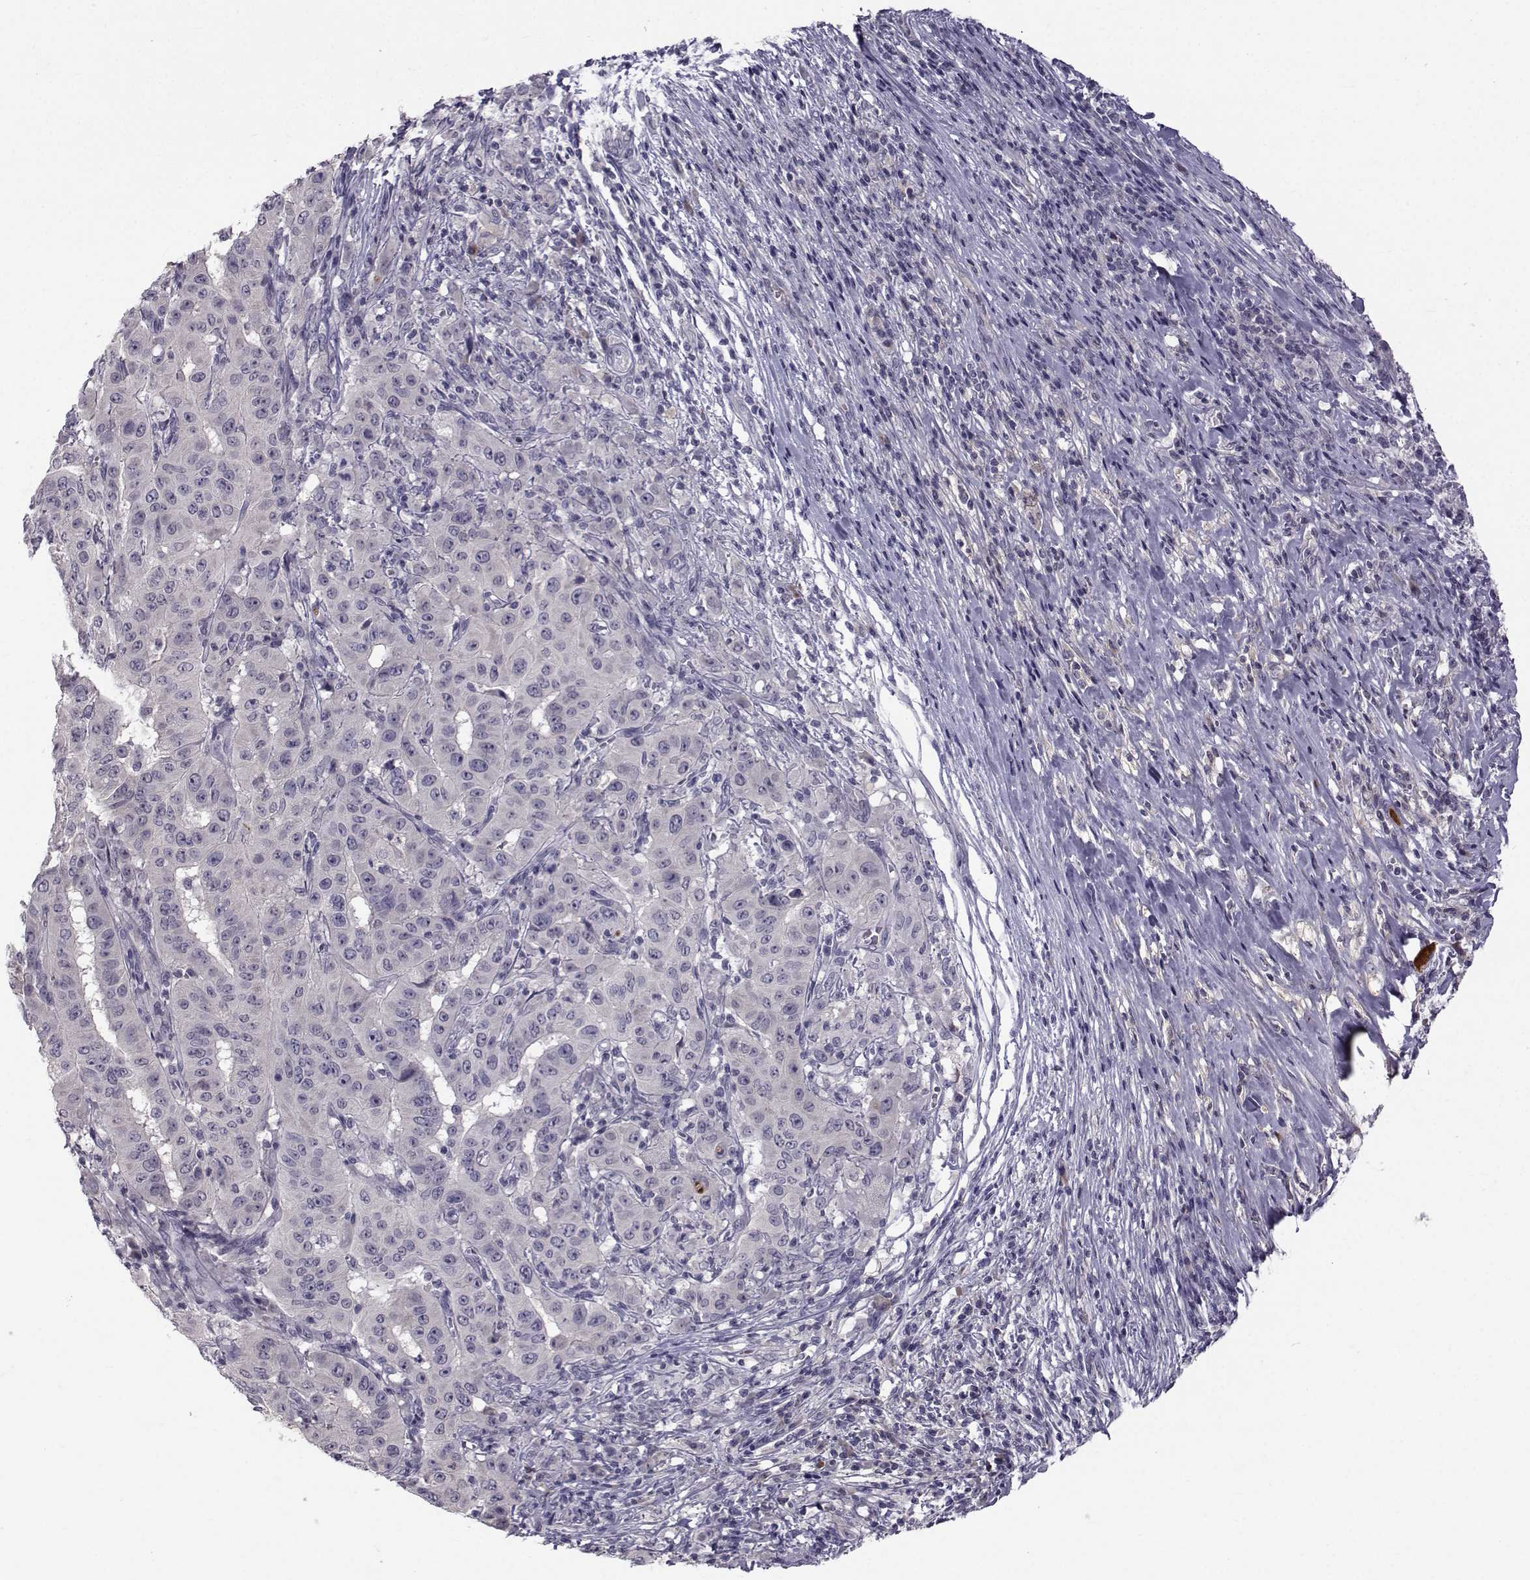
{"staining": {"intensity": "negative", "quantity": "none", "location": "none"}, "tissue": "pancreatic cancer", "cell_type": "Tumor cells", "image_type": "cancer", "snomed": [{"axis": "morphology", "description": "Adenocarcinoma, NOS"}, {"axis": "topography", "description": "Pancreas"}], "caption": "Micrograph shows no protein staining in tumor cells of pancreatic cancer tissue.", "gene": "TNFRSF11B", "patient": {"sex": "male", "age": 63}}